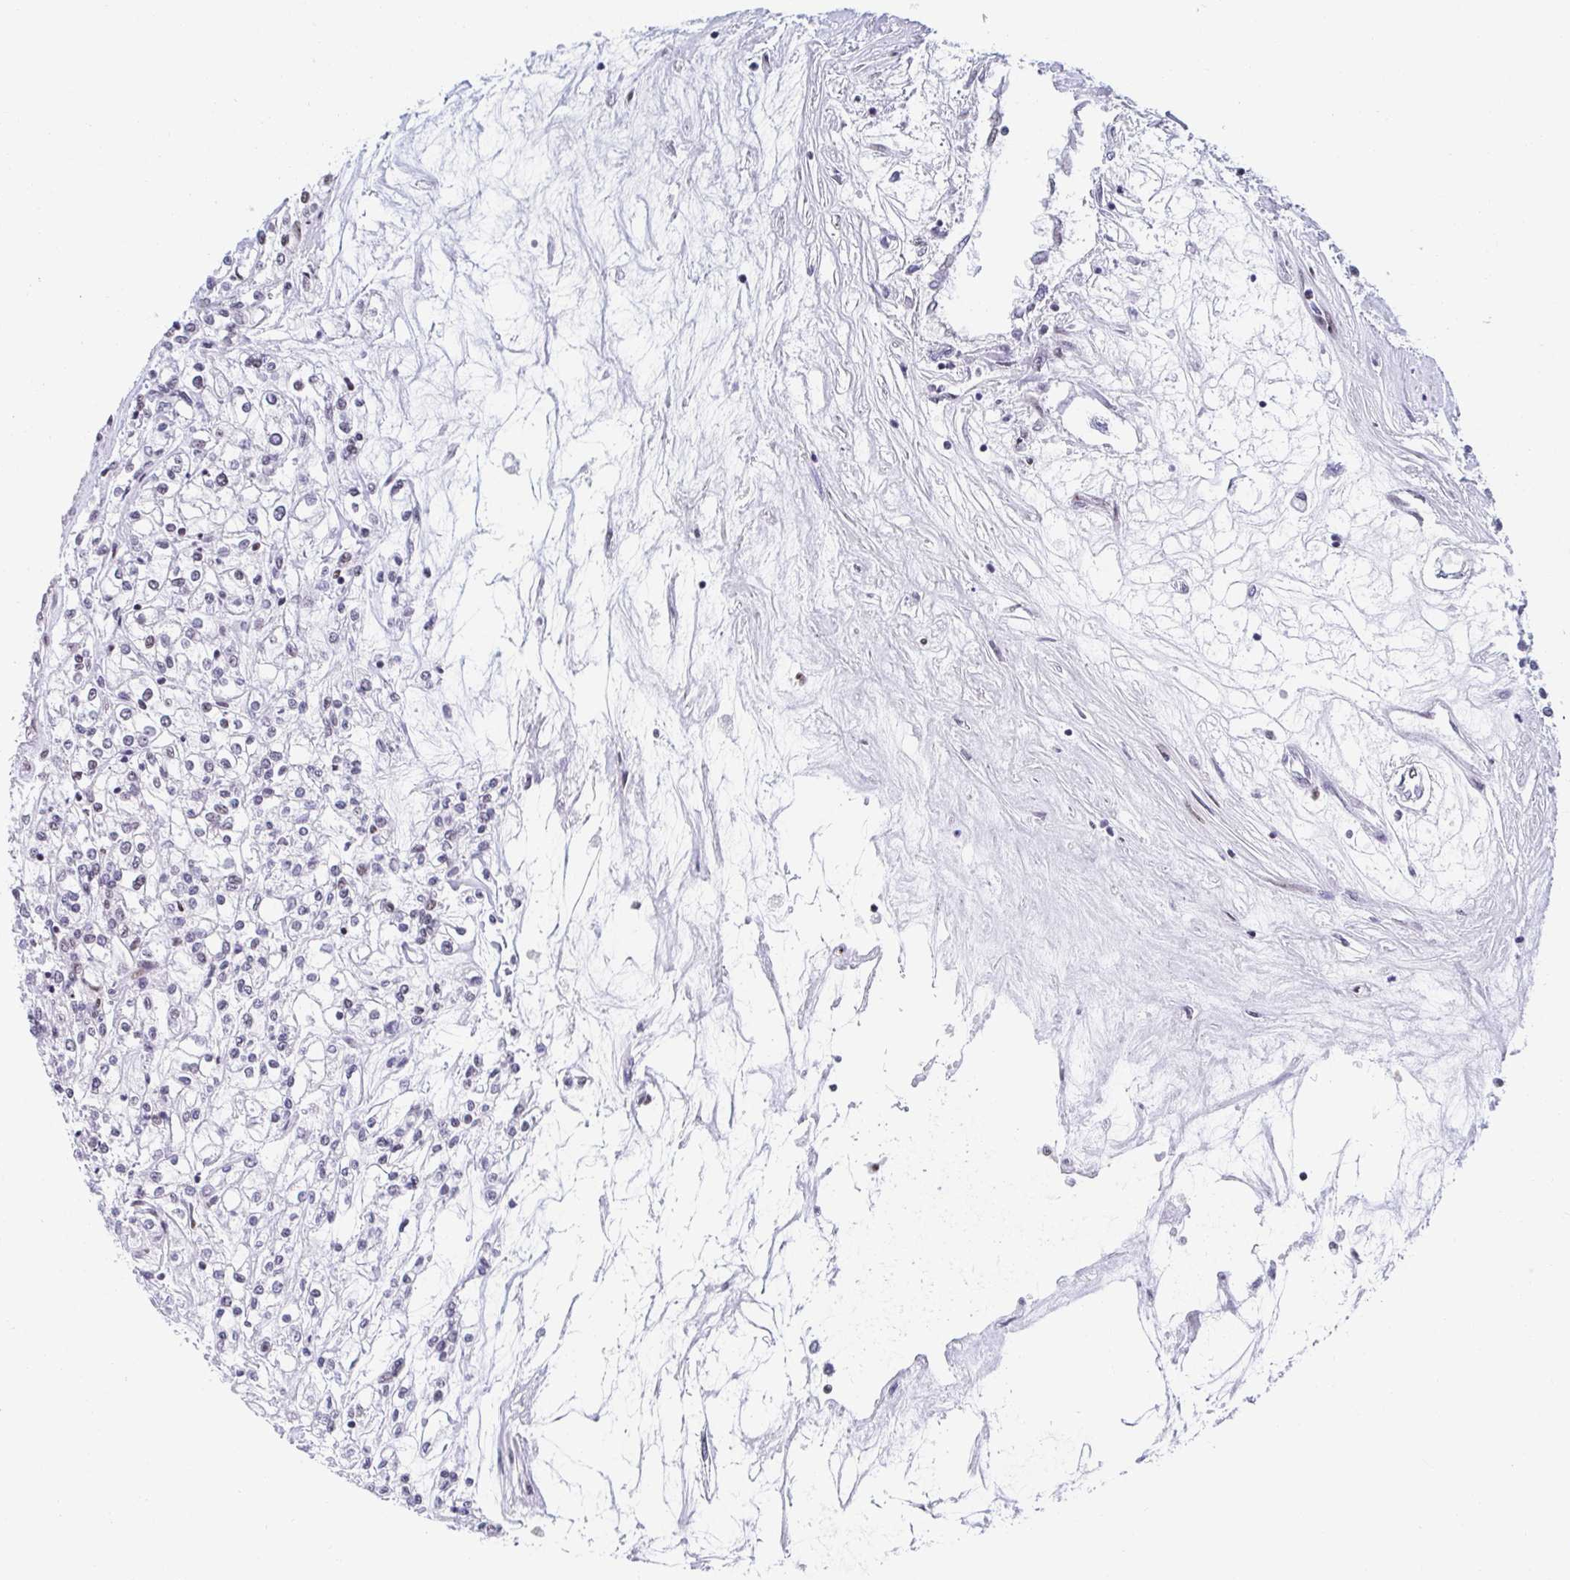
{"staining": {"intensity": "negative", "quantity": "none", "location": "none"}, "tissue": "renal cancer", "cell_type": "Tumor cells", "image_type": "cancer", "snomed": [{"axis": "morphology", "description": "Adenocarcinoma, NOS"}, {"axis": "topography", "description": "Kidney"}], "caption": "IHC image of neoplastic tissue: human adenocarcinoma (renal) stained with DAB exhibits no significant protein positivity in tumor cells.", "gene": "SLC7A10", "patient": {"sex": "female", "age": 59}}